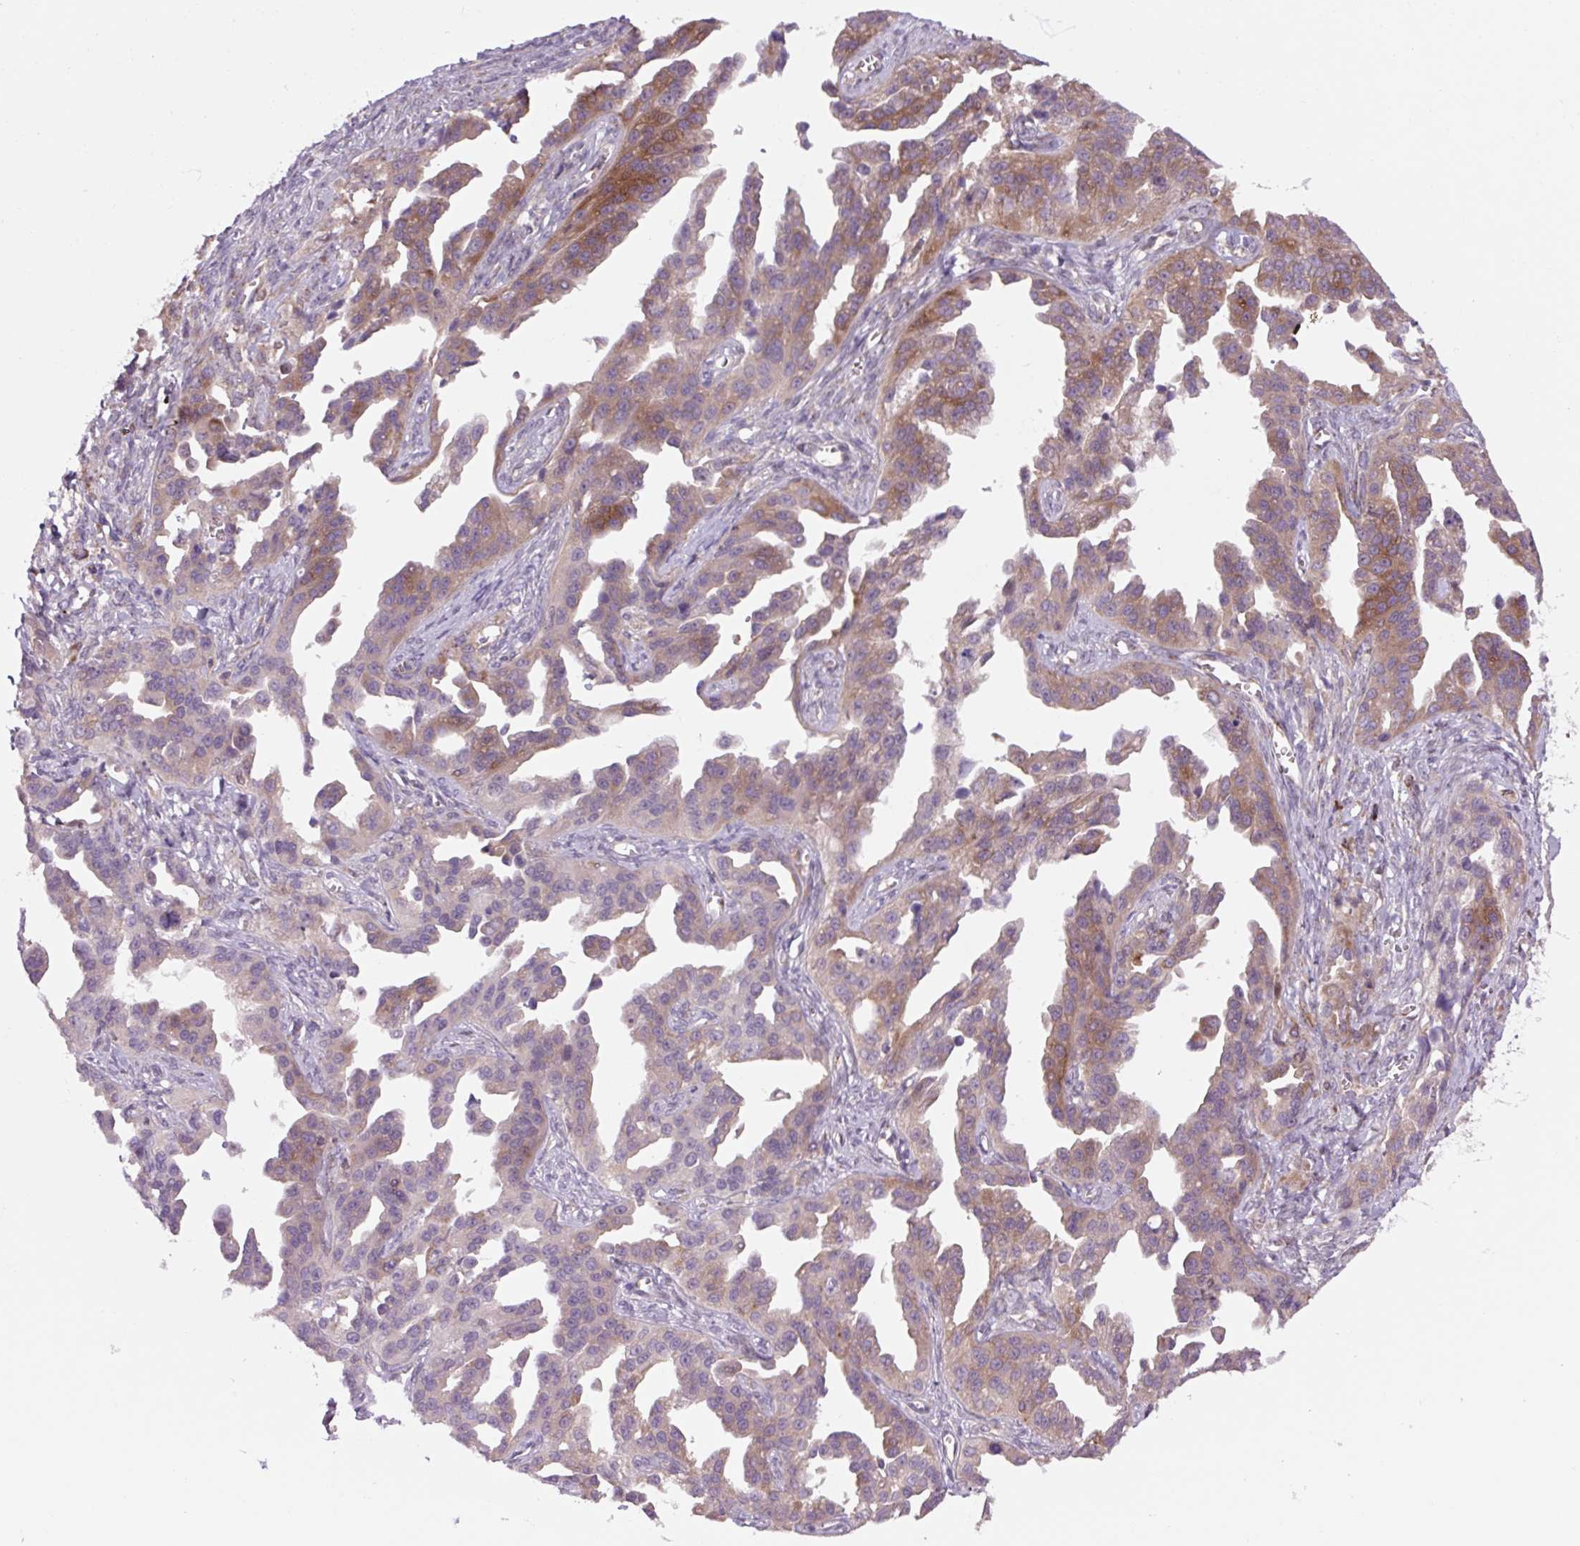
{"staining": {"intensity": "moderate", "quantity": ">75%", "location": "cytoplasmic/membranous"}, "tissue": "ovarian cancer", "cell_type": "Tumor cells", "image_type": "cancer", "snomed": [{"axis": "morphology", "description": "Cystadenocarcinoma, serous, NOS"}, {"axis": "topography", "description": "Ovary"}], "caption": "Protein staining of ovarian serous cystadenocarcinoma tissue demonstrates moderate cytoplasmic/membranous expression in about >75% of tumor cells.", "gene": "PLA2G4A", "patient": {"sex": "female", "age": 75}}